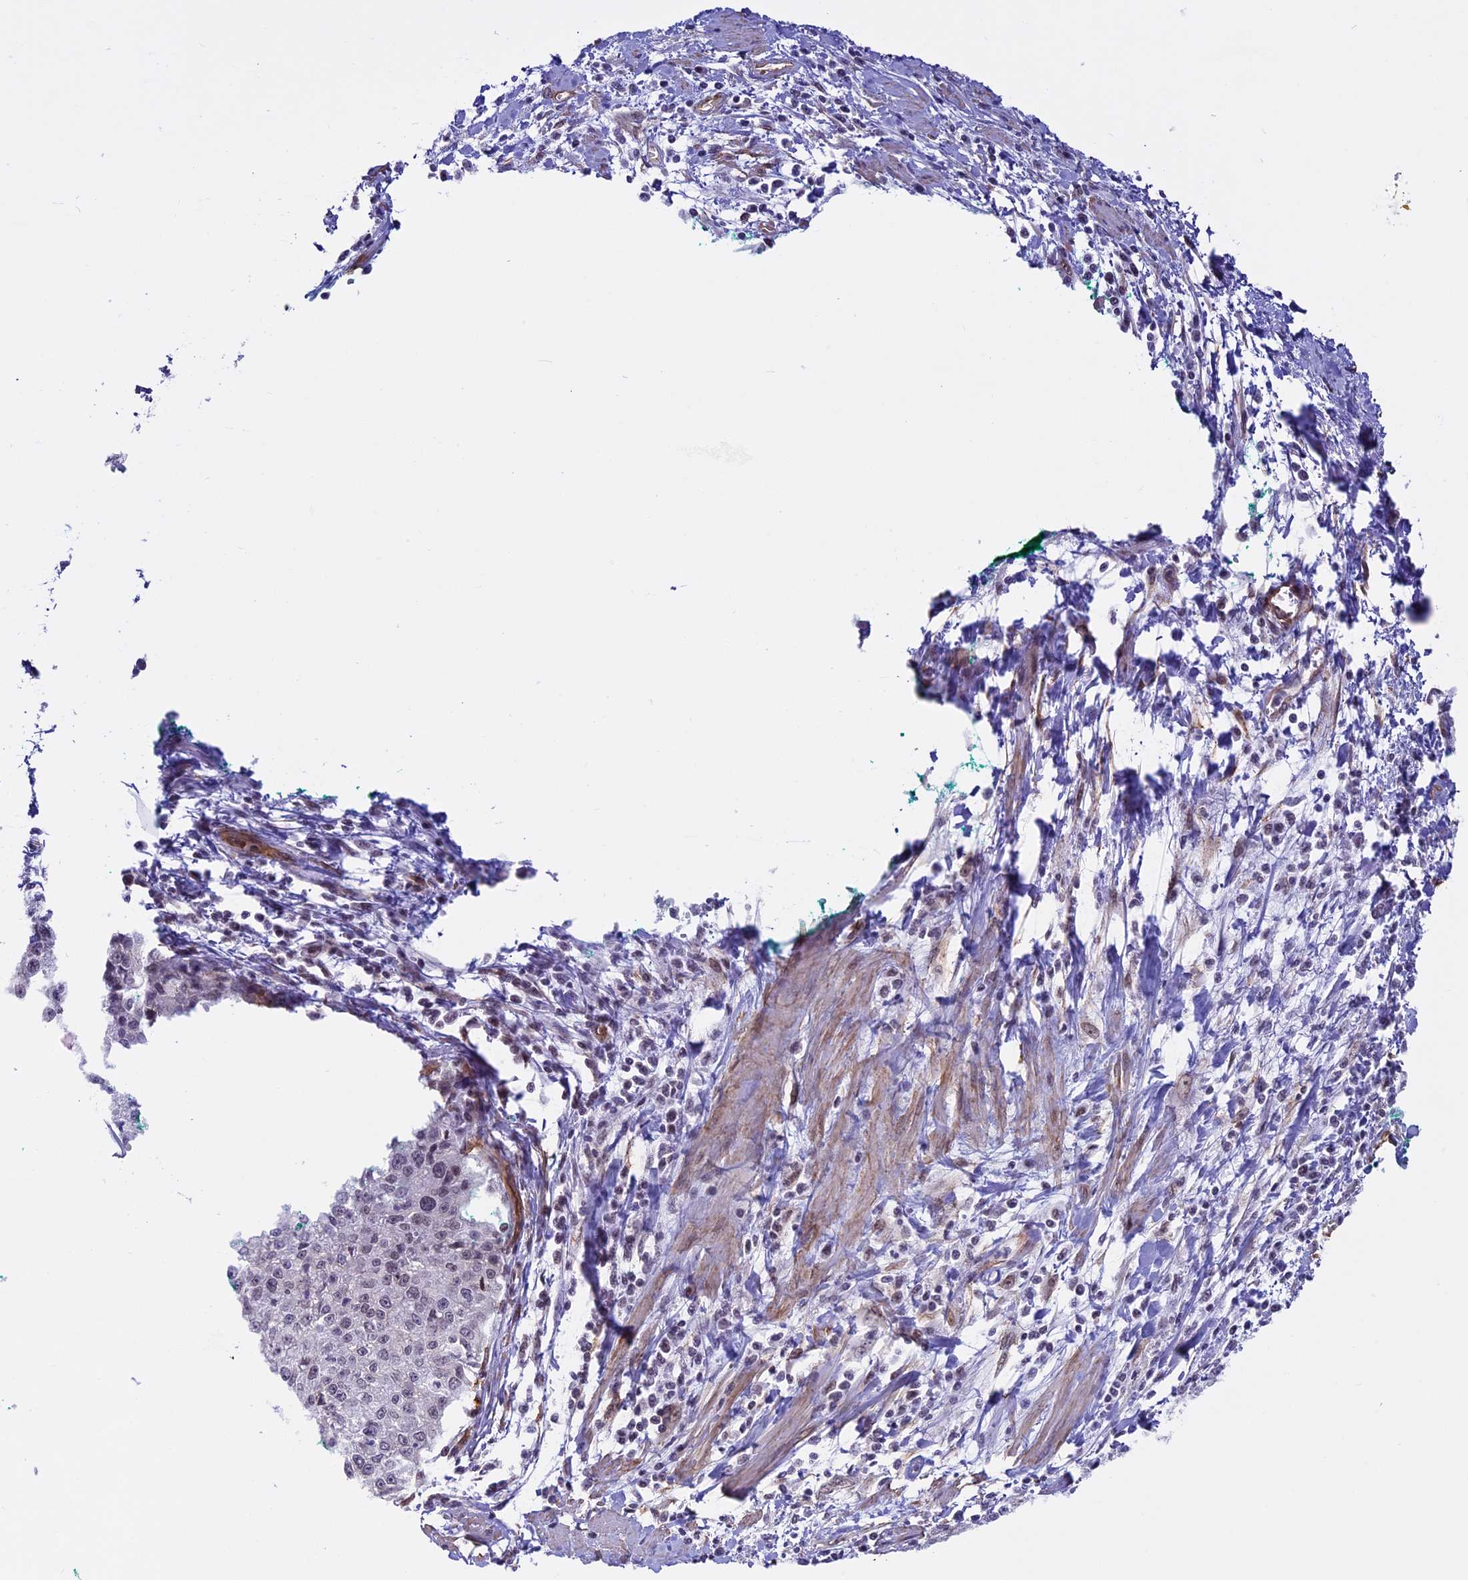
{"staining": {"intensity": "negative", "quantity": "none", "location": "none"}, "tissue": "cervical cancer", "cell_type": "Tumor cells", "image_type": "cancer", "snomed": [{"axis": "morphology", "description": "Squamous cell carcinoma, NOS"}, {"axis": "topography", "description": "Cervix"}], "caption": "The histopathology image displays no significant staining in tumor cells of cervical squamous cell carcinoma. (IHC, brightfield microscopy, high magnification).", "gene": "MPHOSPH8", "patient": {"sex": "female", "age": 57}}